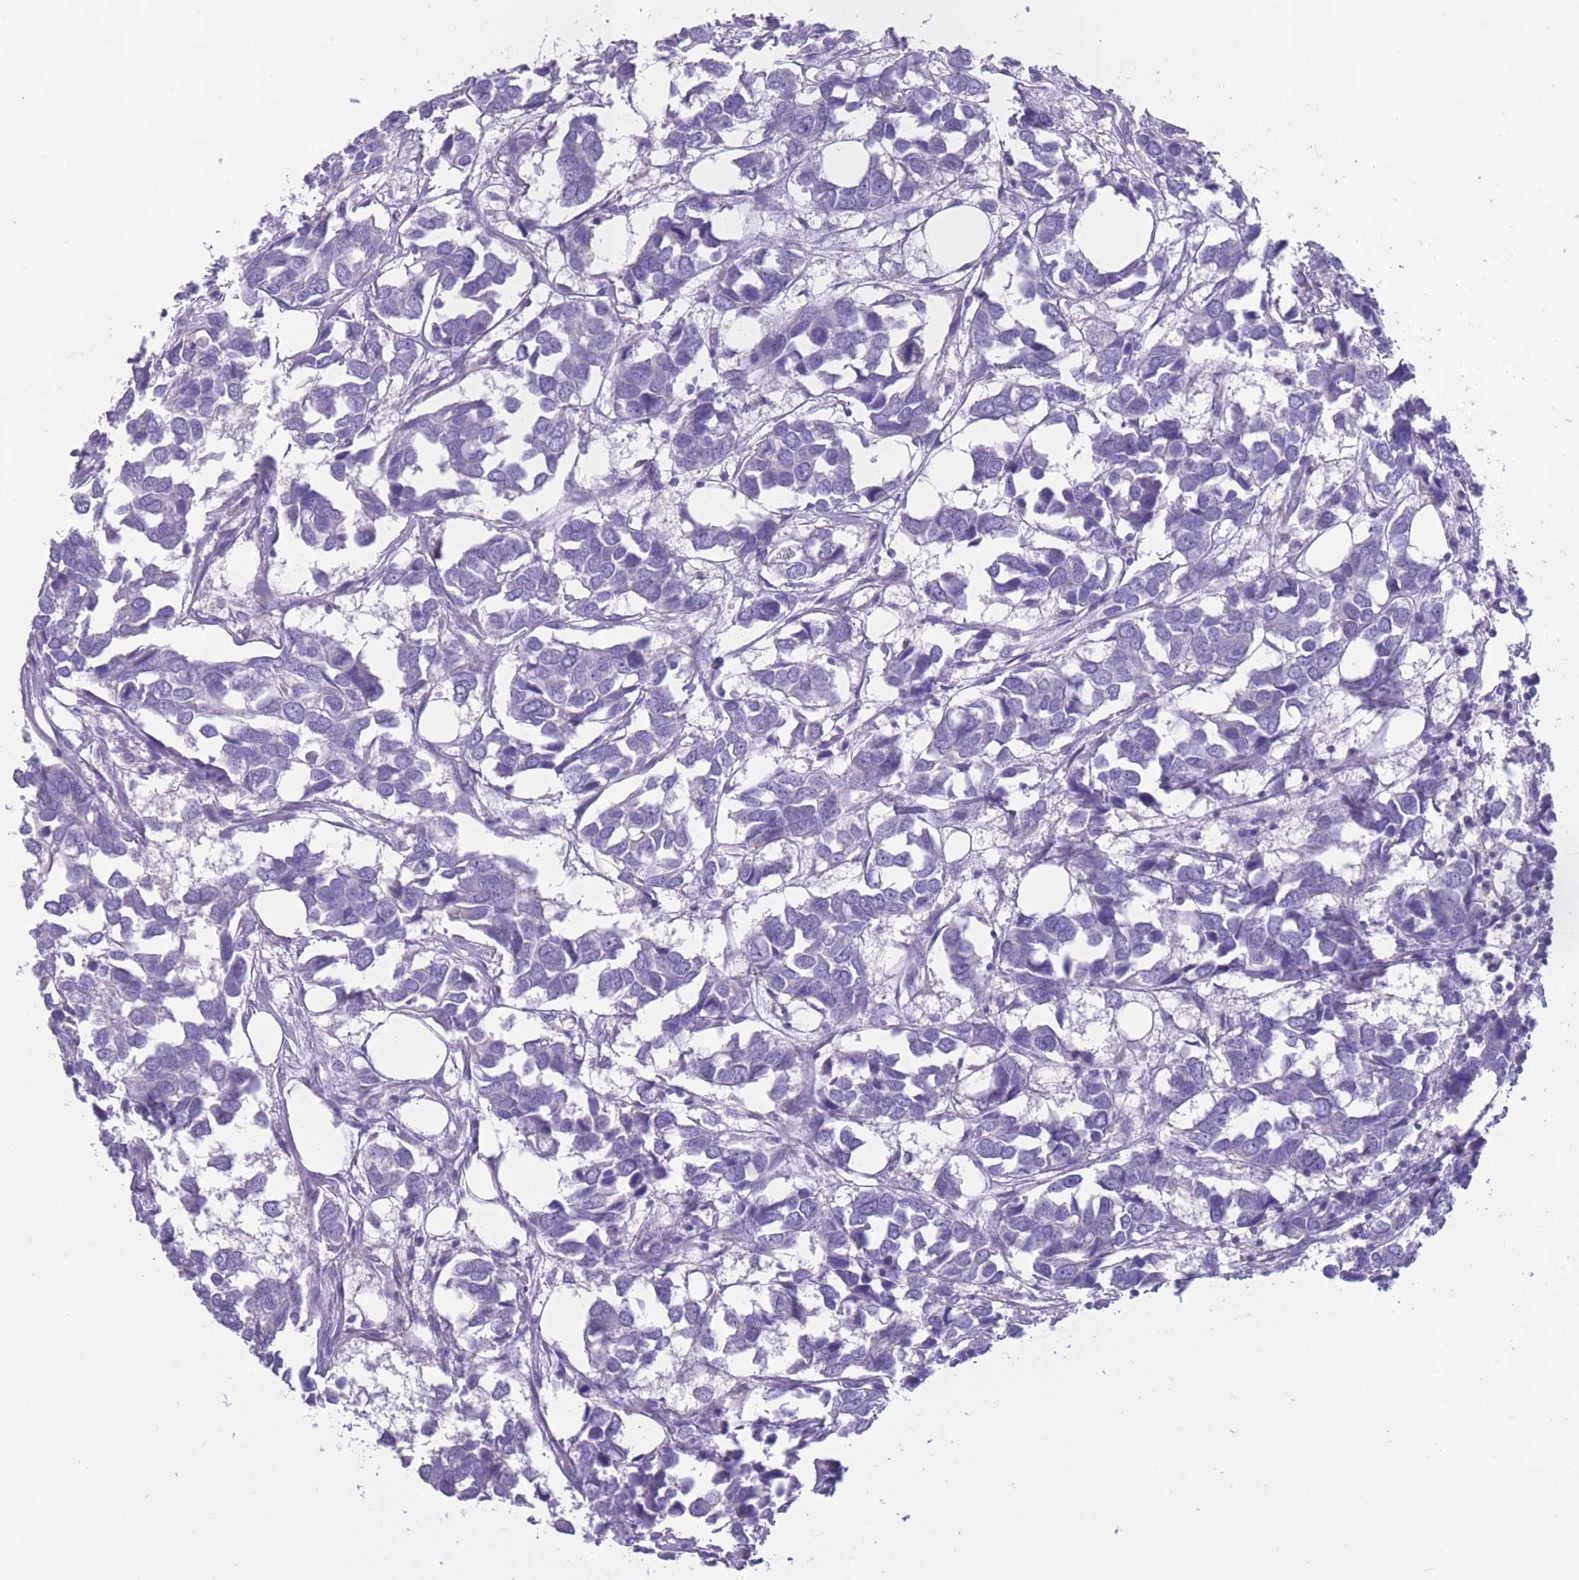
{"staining": {"intensity": "negative", "quantity": "none", "location": "none"}, "tissue": "breast cancer", "cell_type": "Tumor cells", "image_type": "cancer", "snomed": [{"axis": "morphology", "description": "Duct carcinoma"}, {"axis": "topography", "description": "Breast"}], "caption": "This is a histopathology image of immunohistochemistry staining of infiltrating ductal carcinoma (breast), which shows no positivity in tumor cells.", "gene": "INTS2", "patient": {"sex": "female", "age": 83}}